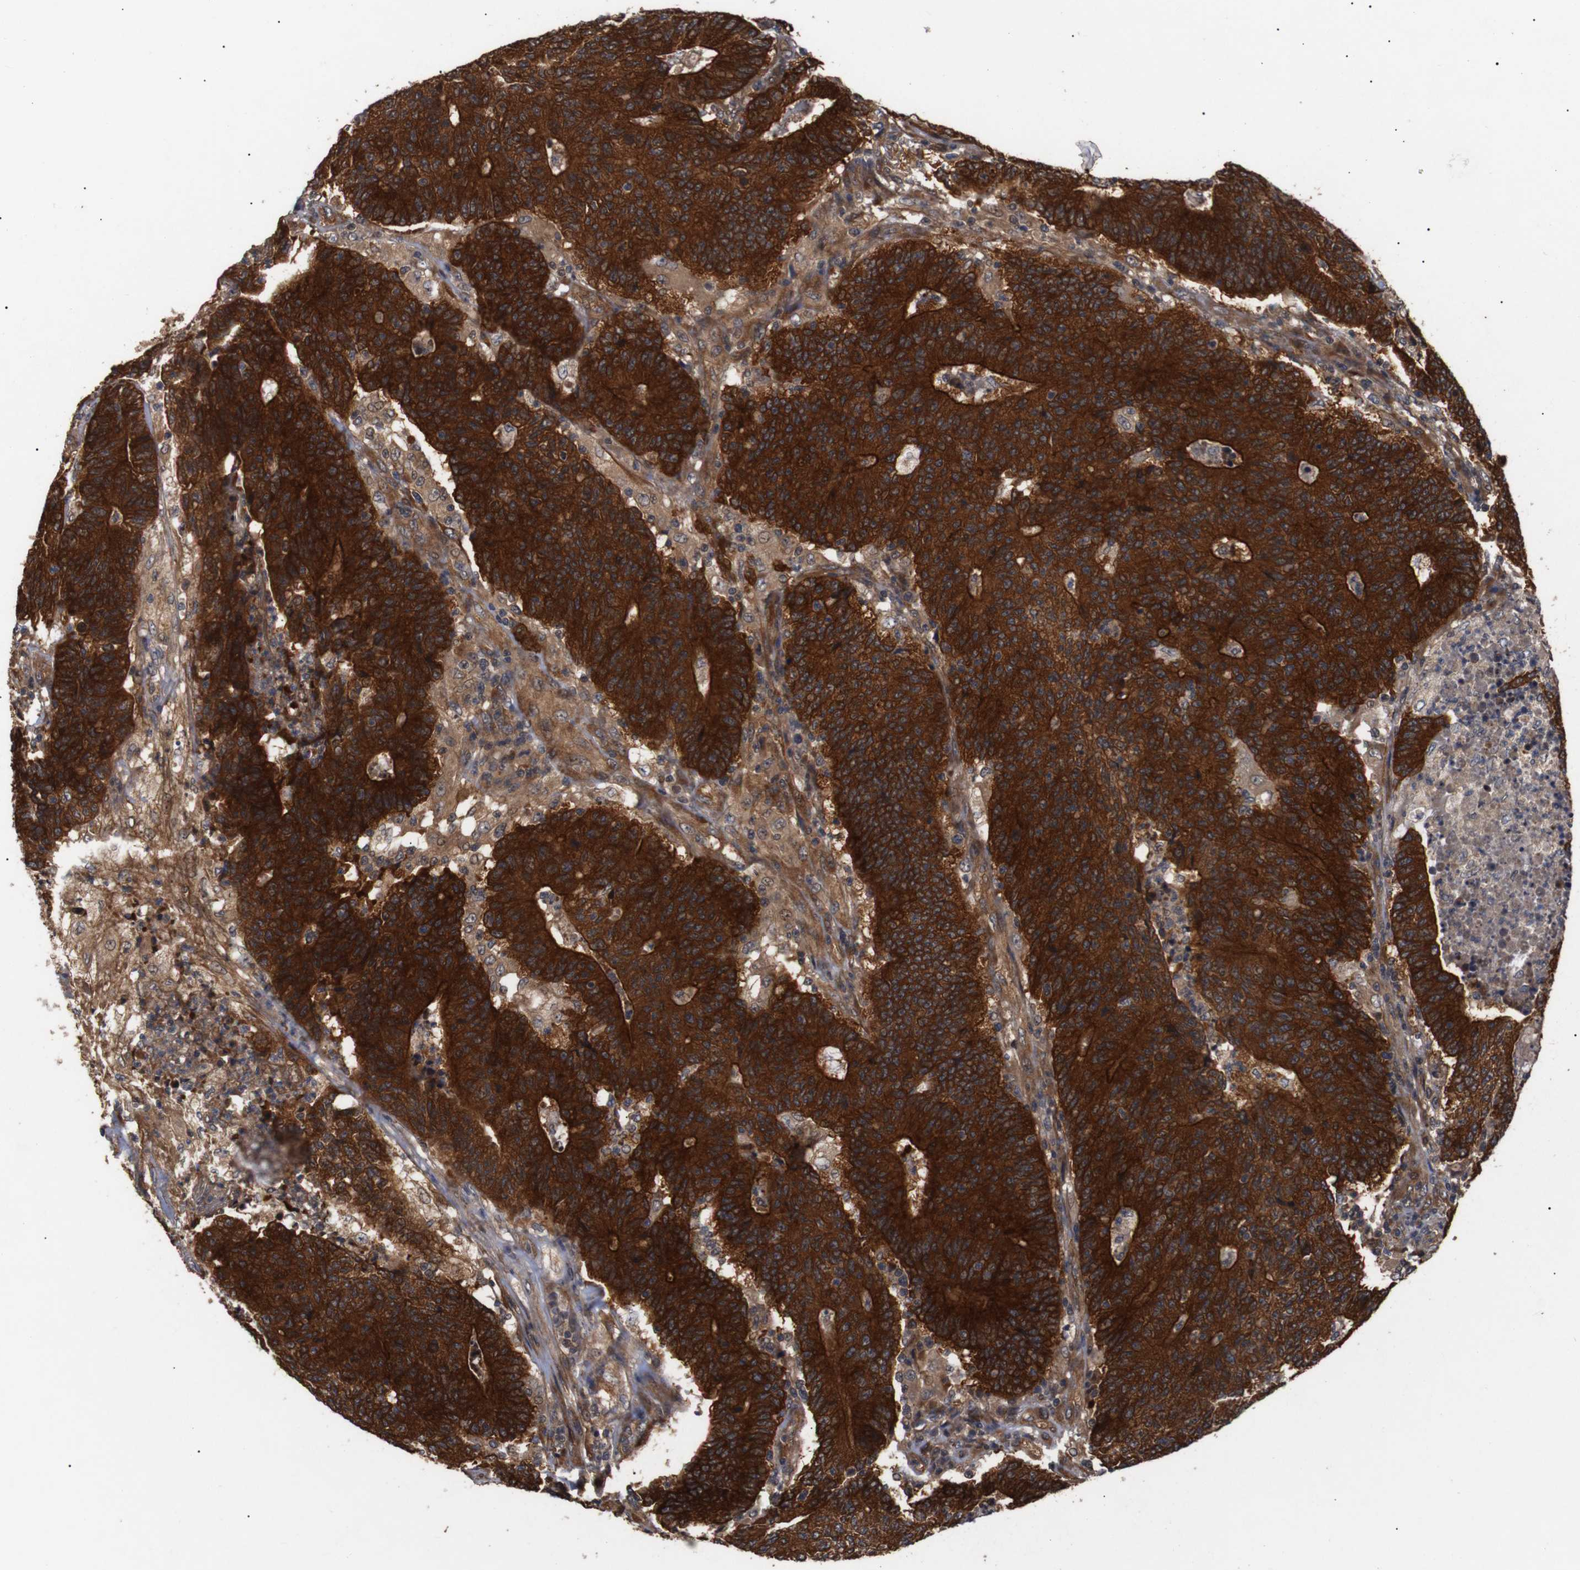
{"staining": {"intensity": "strong", "quantity": ">75%", "location": "cytoplasmic/membranous"}, "tissue": "colorectal cancer", "cell_type": "Tumor cells", "image_type": "cancer", "snomed": [{"axis": "morphology", "description": "Normal tissue, NOS"}, {"axis": "morphology", "description": "Adenocarcinoma, NOS"}, {"axis": "topography", "description": "Colon"}], "caption": "Protein analysis of colorectal cancer tissue exhibits strong cytoplasmic/membranous positivity in about >75% of tumor cells.", "gene": "PAWR", "patient": {"sex": "female", "age": 75}}